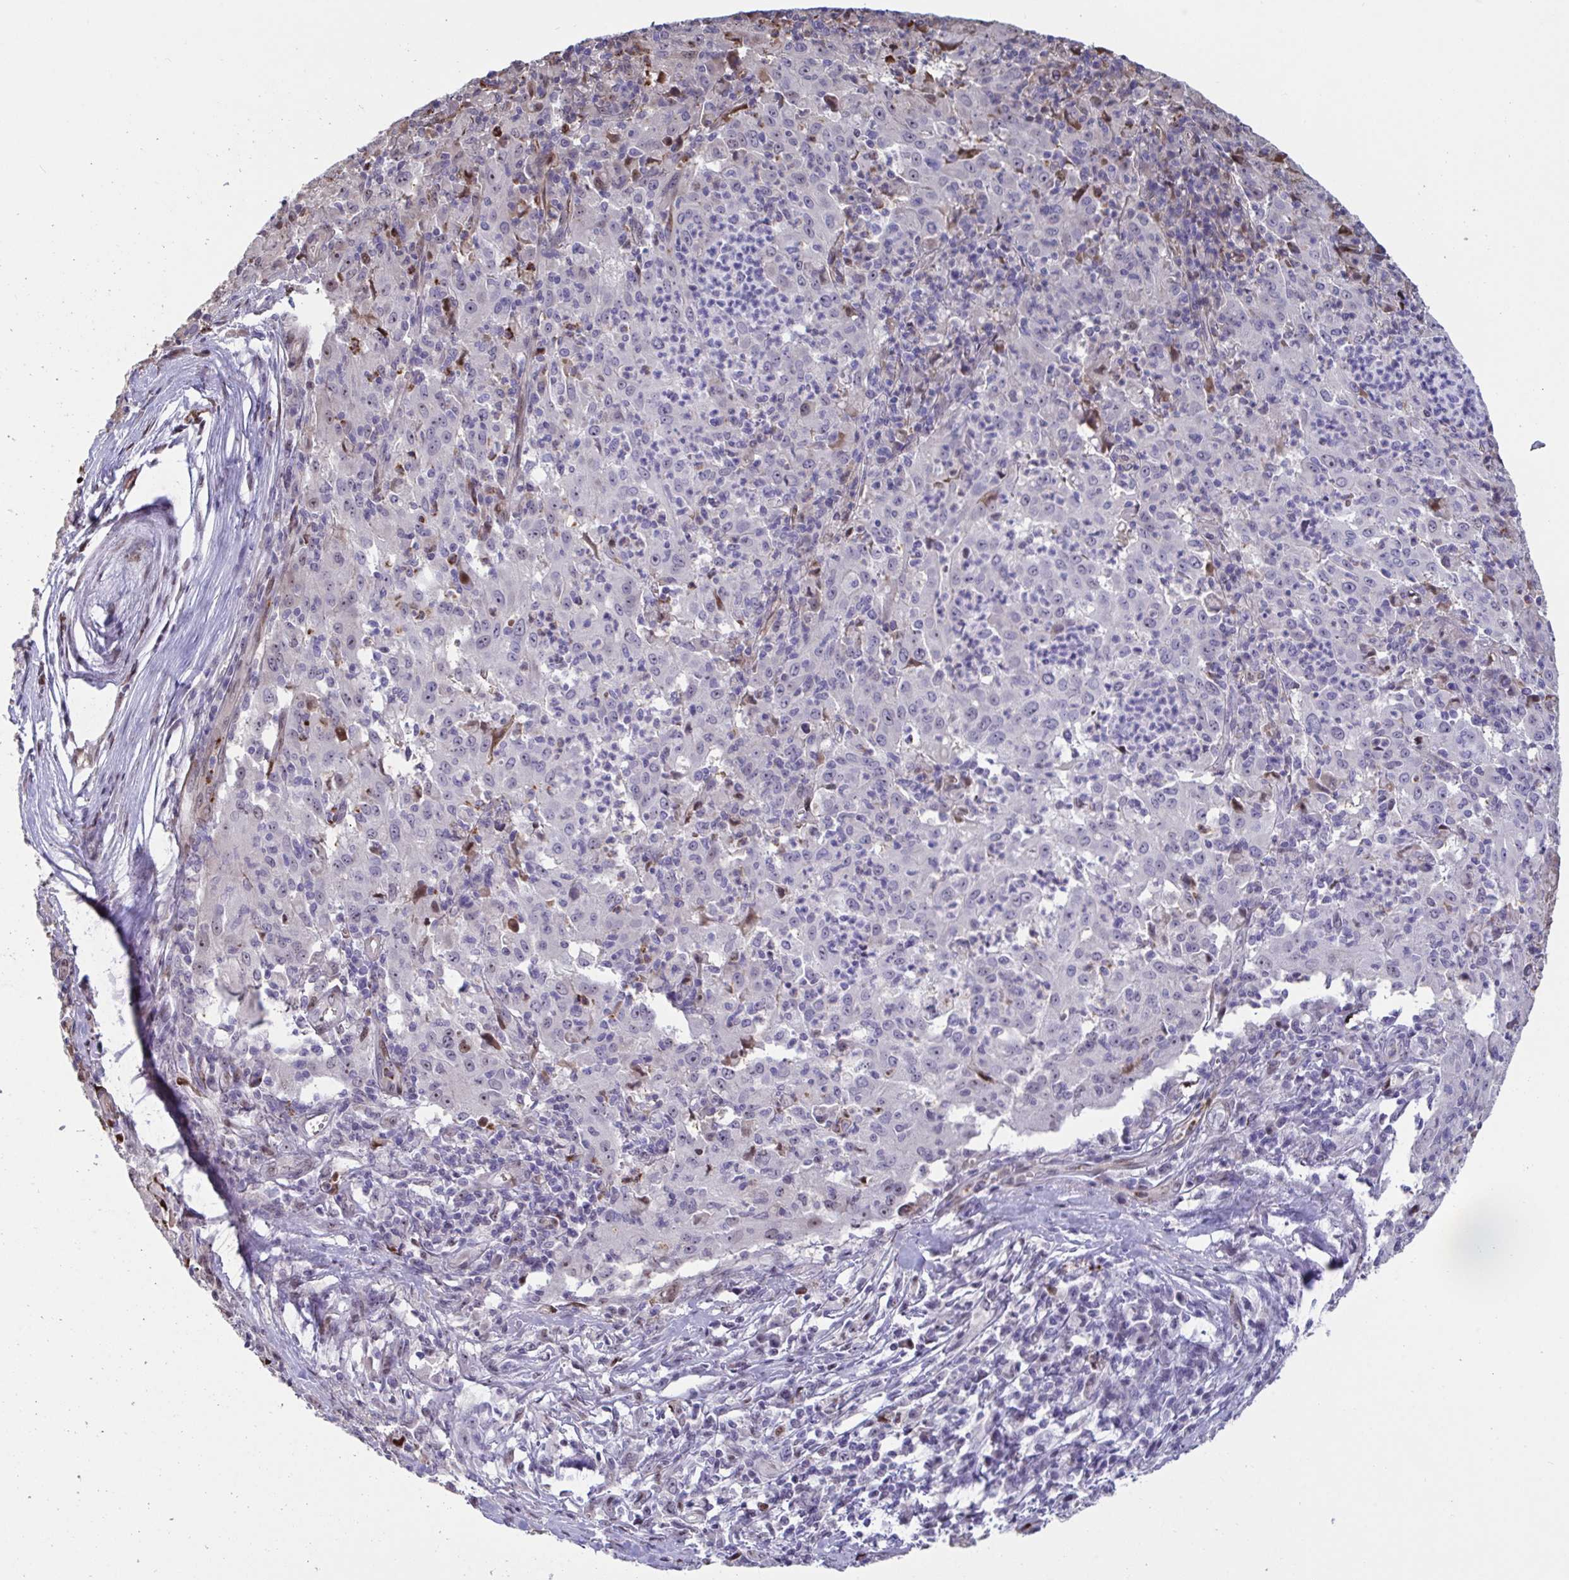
{"staining": {"intensity": "negative", "quantity": "none", "location": "none"}, "tissue": "pancreatic cancer", "cell_type": "Tumor cells", "image_type": "cancer", "snomed": [{"axis": "morphology", "description": "Adenocarcinoma, NOS"}, {"axis": "topography", "description": "Pancreas"}], "caption": "Immunohistochemistry (IHC) image of adenocarcinoma (pancreatic) stained for a protein (brown), which exhibits no staining in tumor cells.", "gene": "PELI2", "patient": {"sex": "male", "age": 63}}